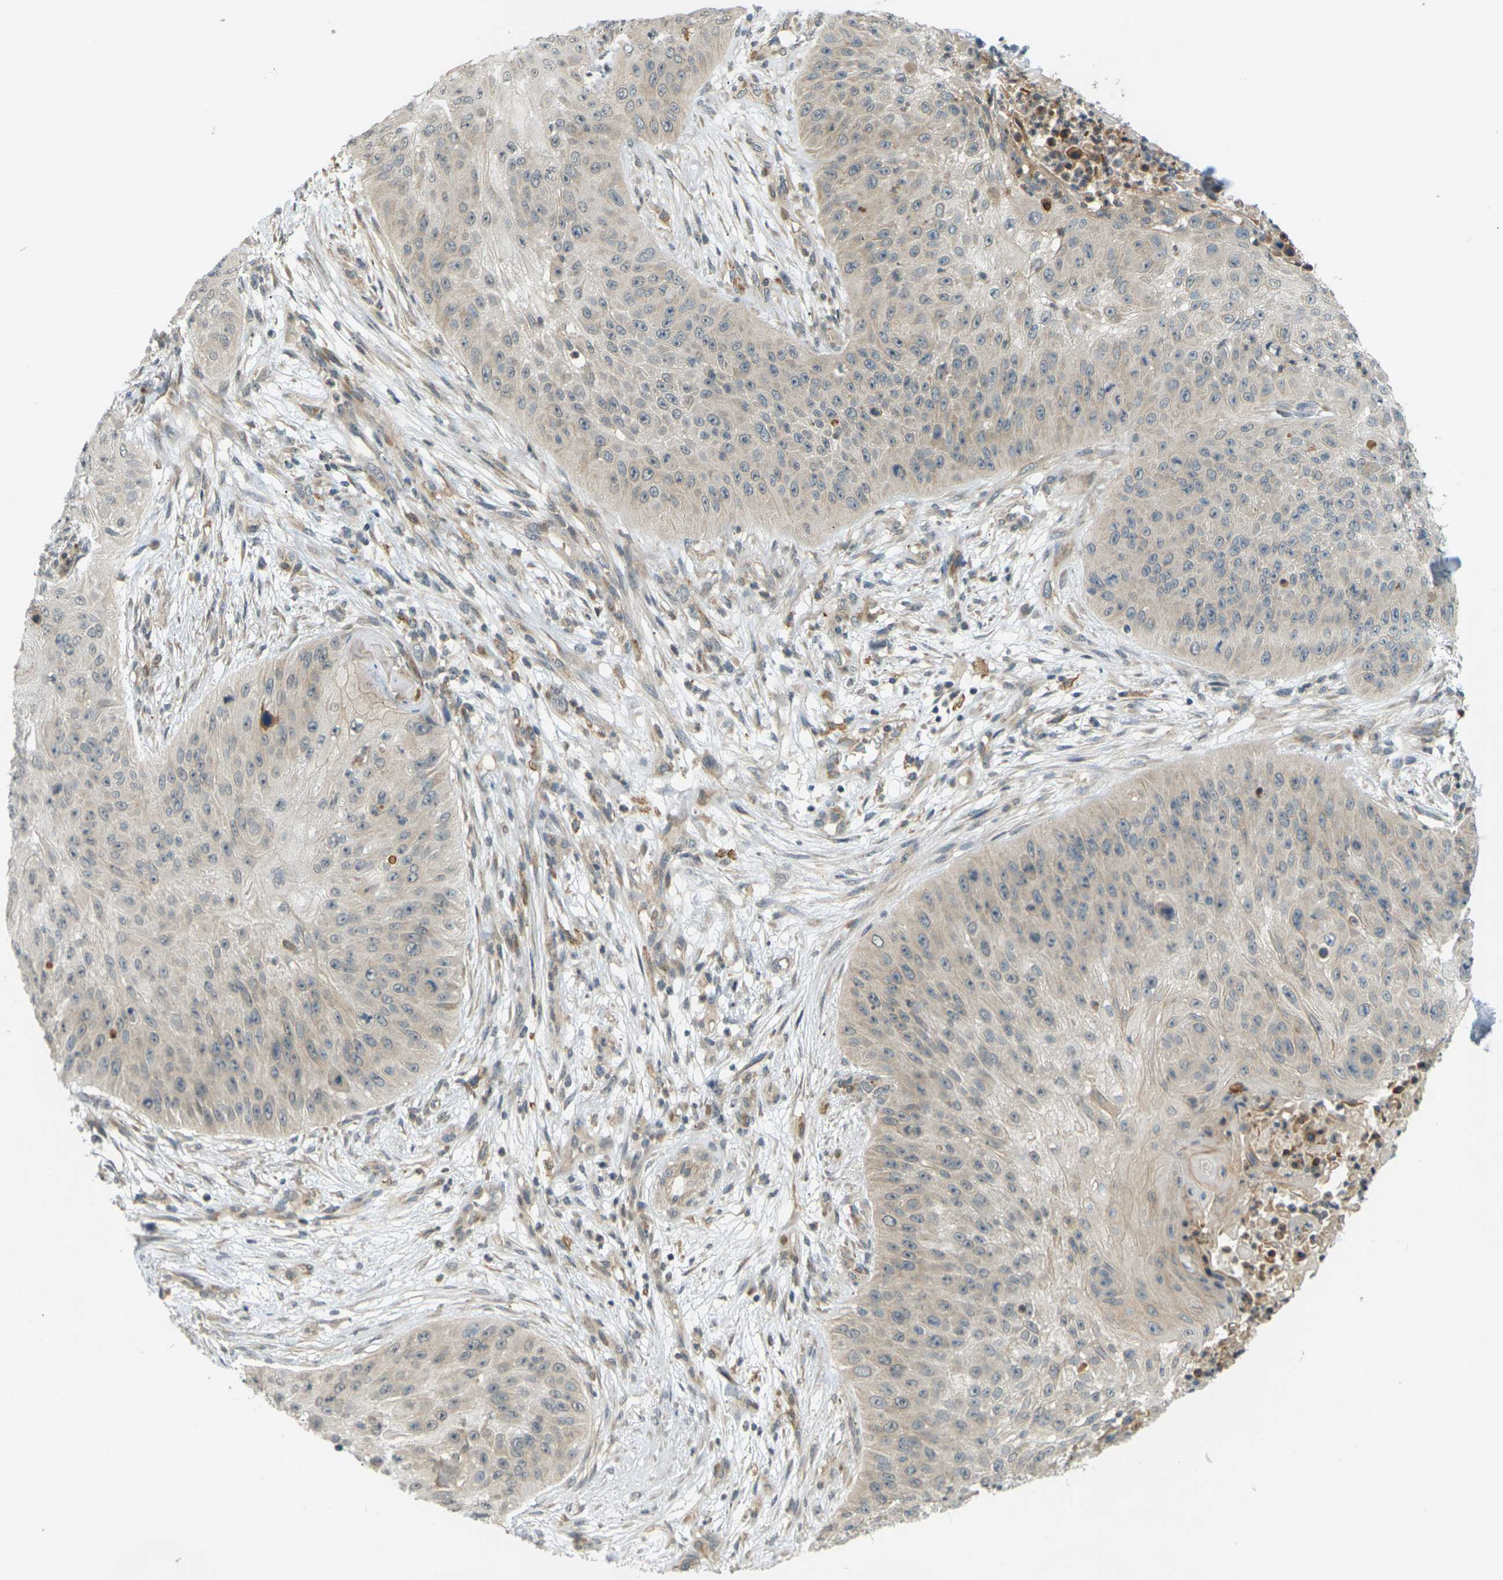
{"staining": {"intensity": "weak", "quantity": ">75%", "location": "cytoplasmic/membranous"}, "tissue": "skin cancer", "cell_type": "Tumor cells", "image_type": "cancer", "snomed": [{"axis": "morphology", "description": "Squamous cell carcinoma, NOS"}, {"axis": "topography", "description": "Skin"}], "caption": "Skin cancer (squamous cell carcinoma) tissue shows weak cytoplasmic/membranous staining in about >75% of tumor cells The protein of interest is stained brown, and the nuclei are stained in blue (DAB IHC with brightfield microscopy, high magnification).", "gene": "SOCS6", "patient": {"sex": "female", "age": 80}}